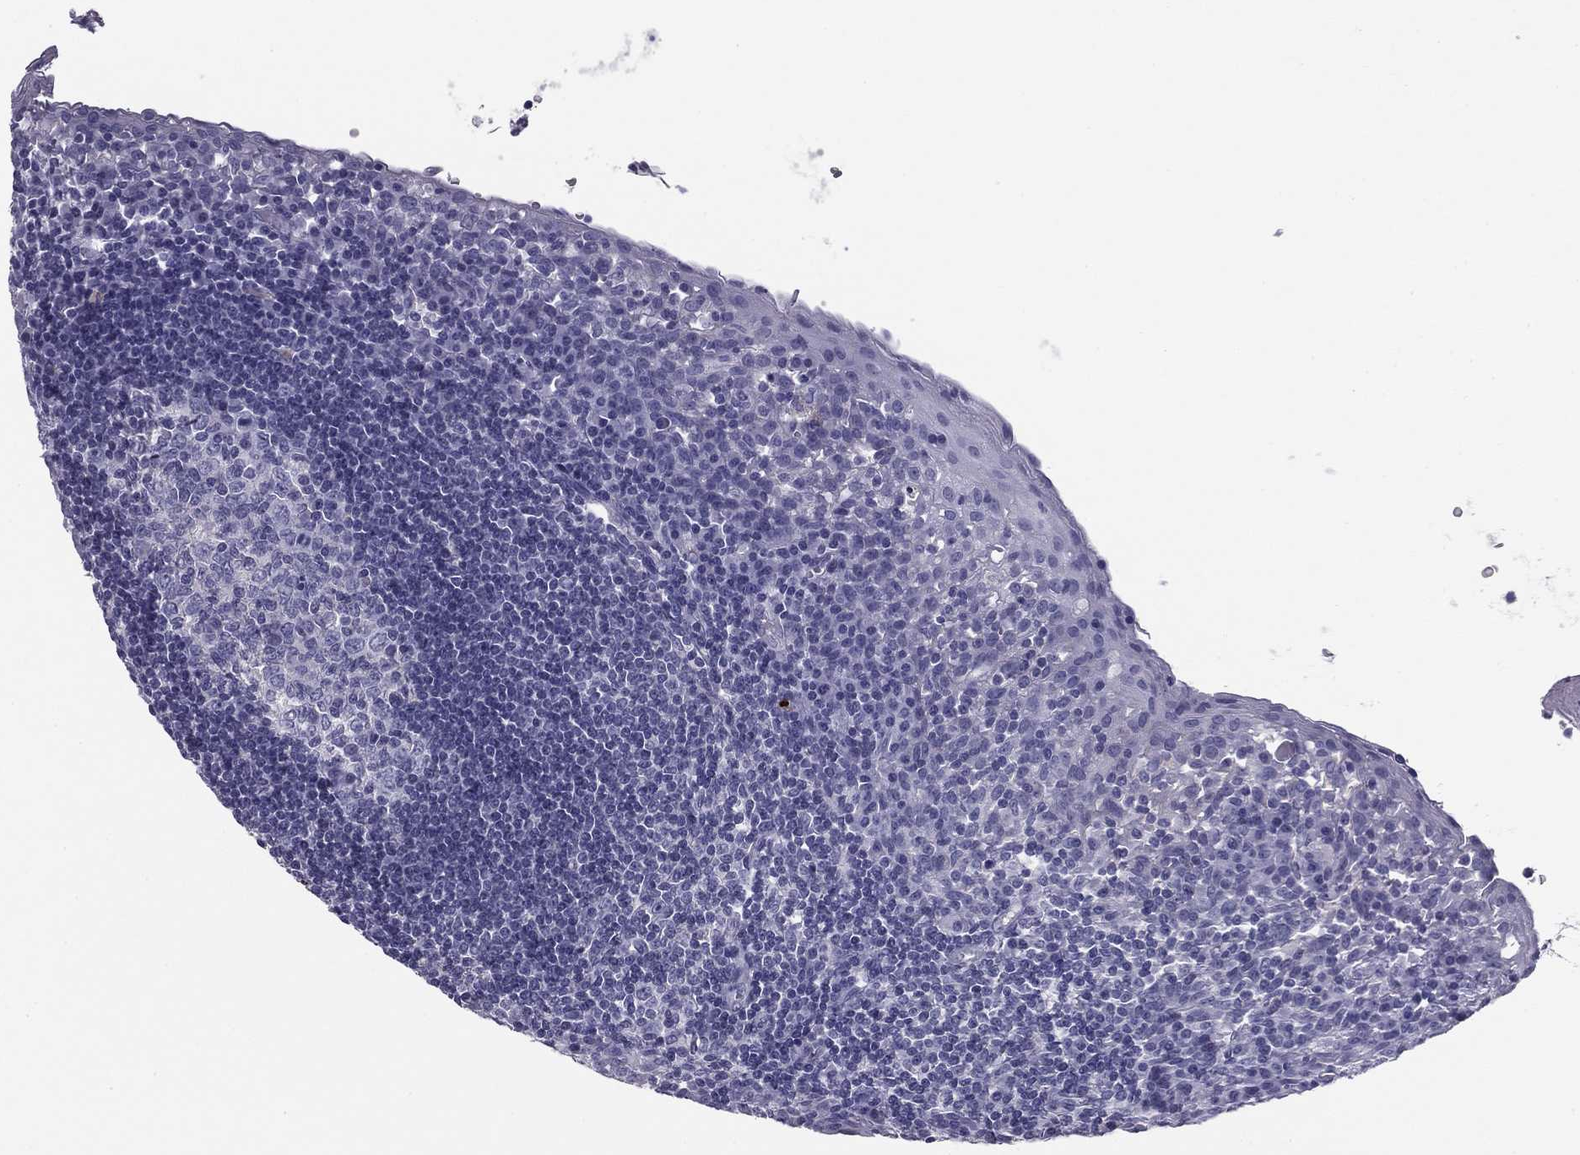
{"staining": {"intensity": "negative", "quantity": "none", "location": "none"}, "tissue": "tonsil", "cell_type": "Germinal center cells", "image_type": "normal", "snomed": [{"axis": "morphology", "description": "Normal tissue, NOS"}, {"axis": "topography", "description": "Tonsil"}], "caption": "An image of tonsil stained for a protein shows no brown staining in germinal center cells.", "gene": "FLNC", "patient": {"sex": "female", "age": 13}}